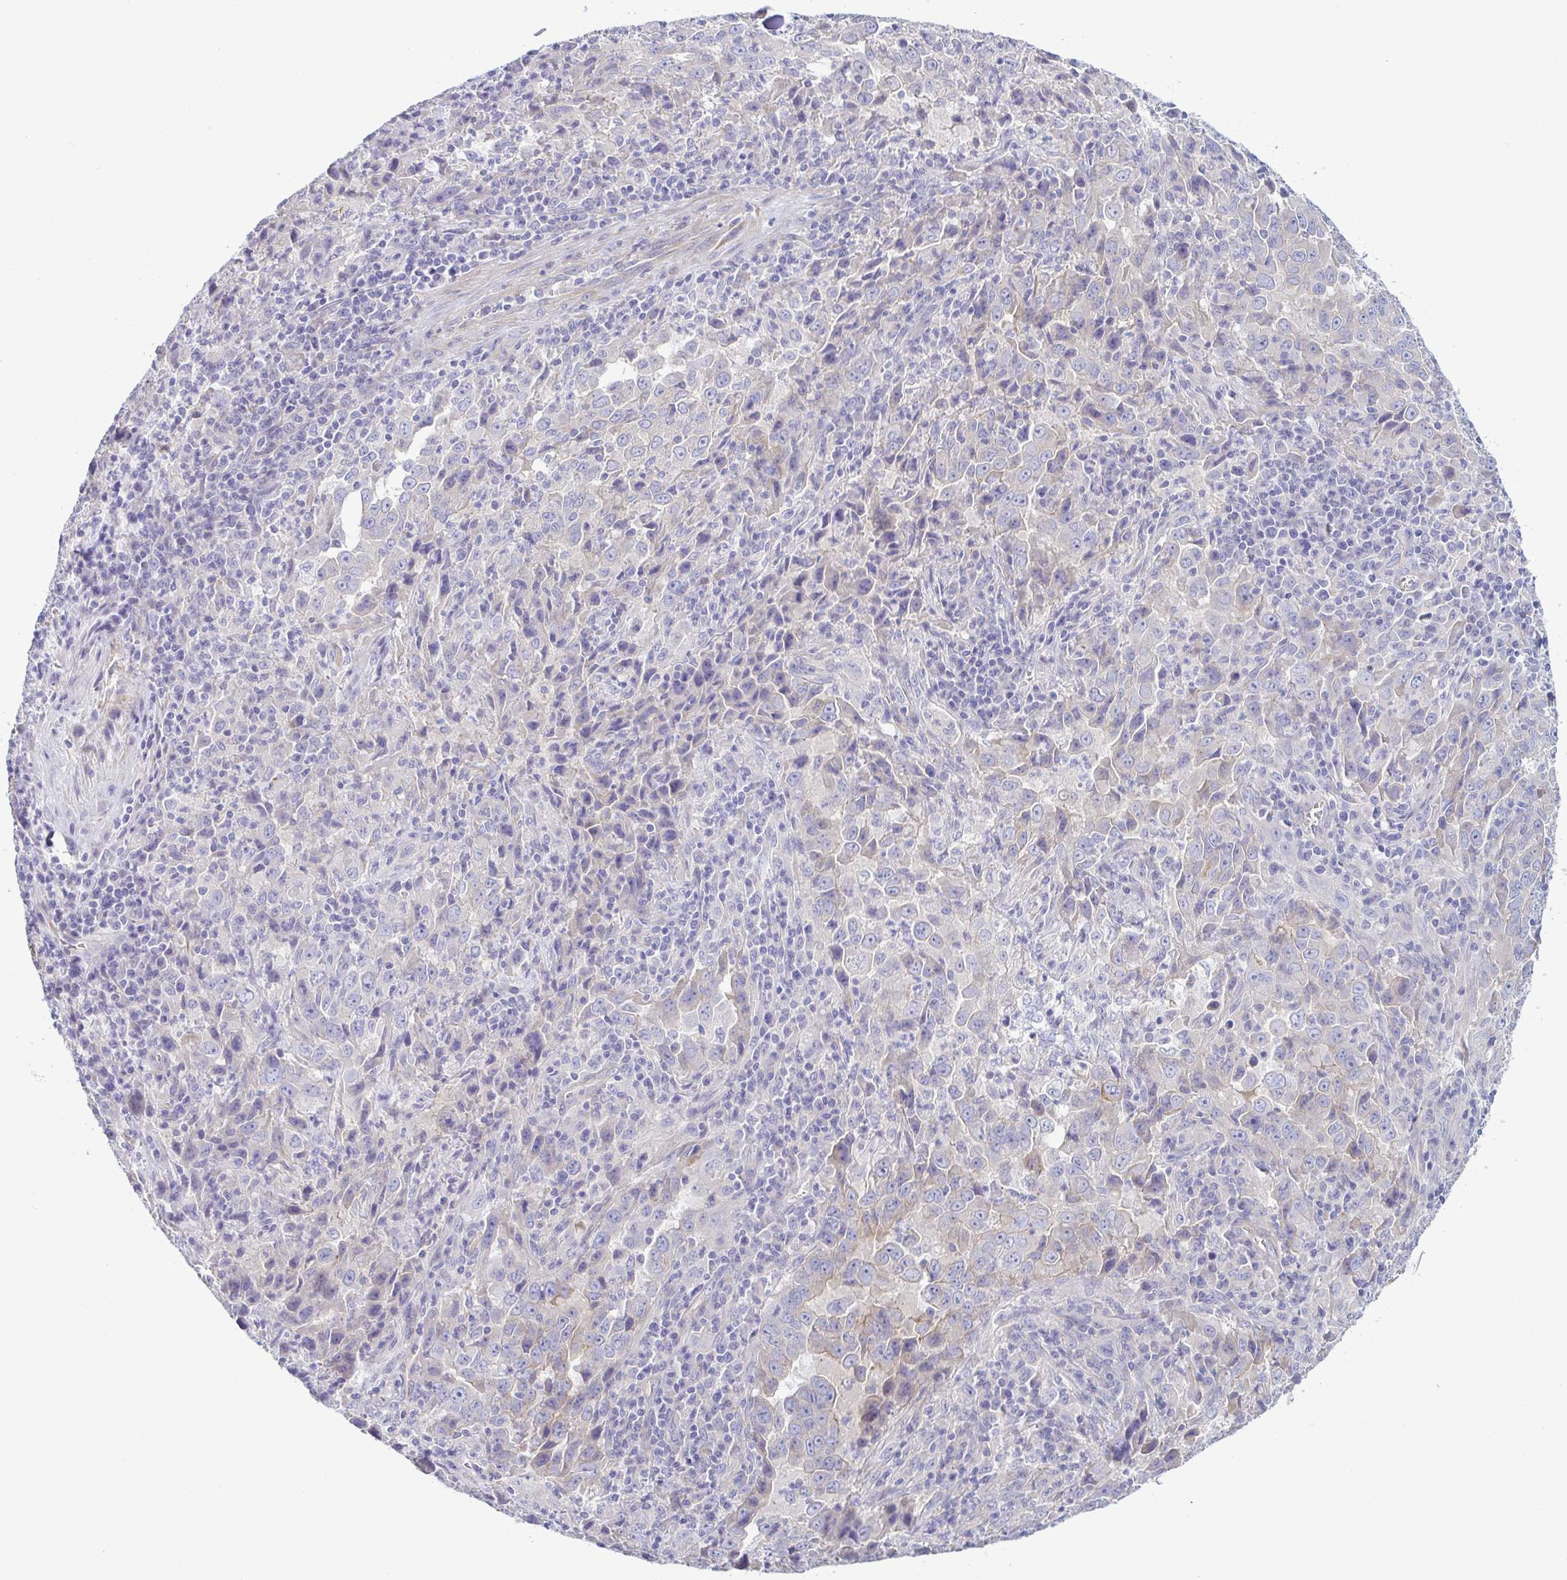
{"staining": {"intensity": "negative", "quantity": "none", "location": "none"}, "tissue": "lung cancer", "cell_type": "Tumor cells", "image_type": "cancer", "snomed": [{"axis": "morphology", "description": "Adenocarcinoma, NOS"}, {"axis": "topography", "description": "Lung"}], "caption": "Protein analysis of lung cancer (adenocarcinoma) shows no significant staining in tumor cells. The staining is performed using DAB (3,3'-diaminobenzidine) brown chromogen with nuclei counter-stained in using hematoxylin.", "gene": "TNNI2", "patient": {"sex": "male", "age": 67}}